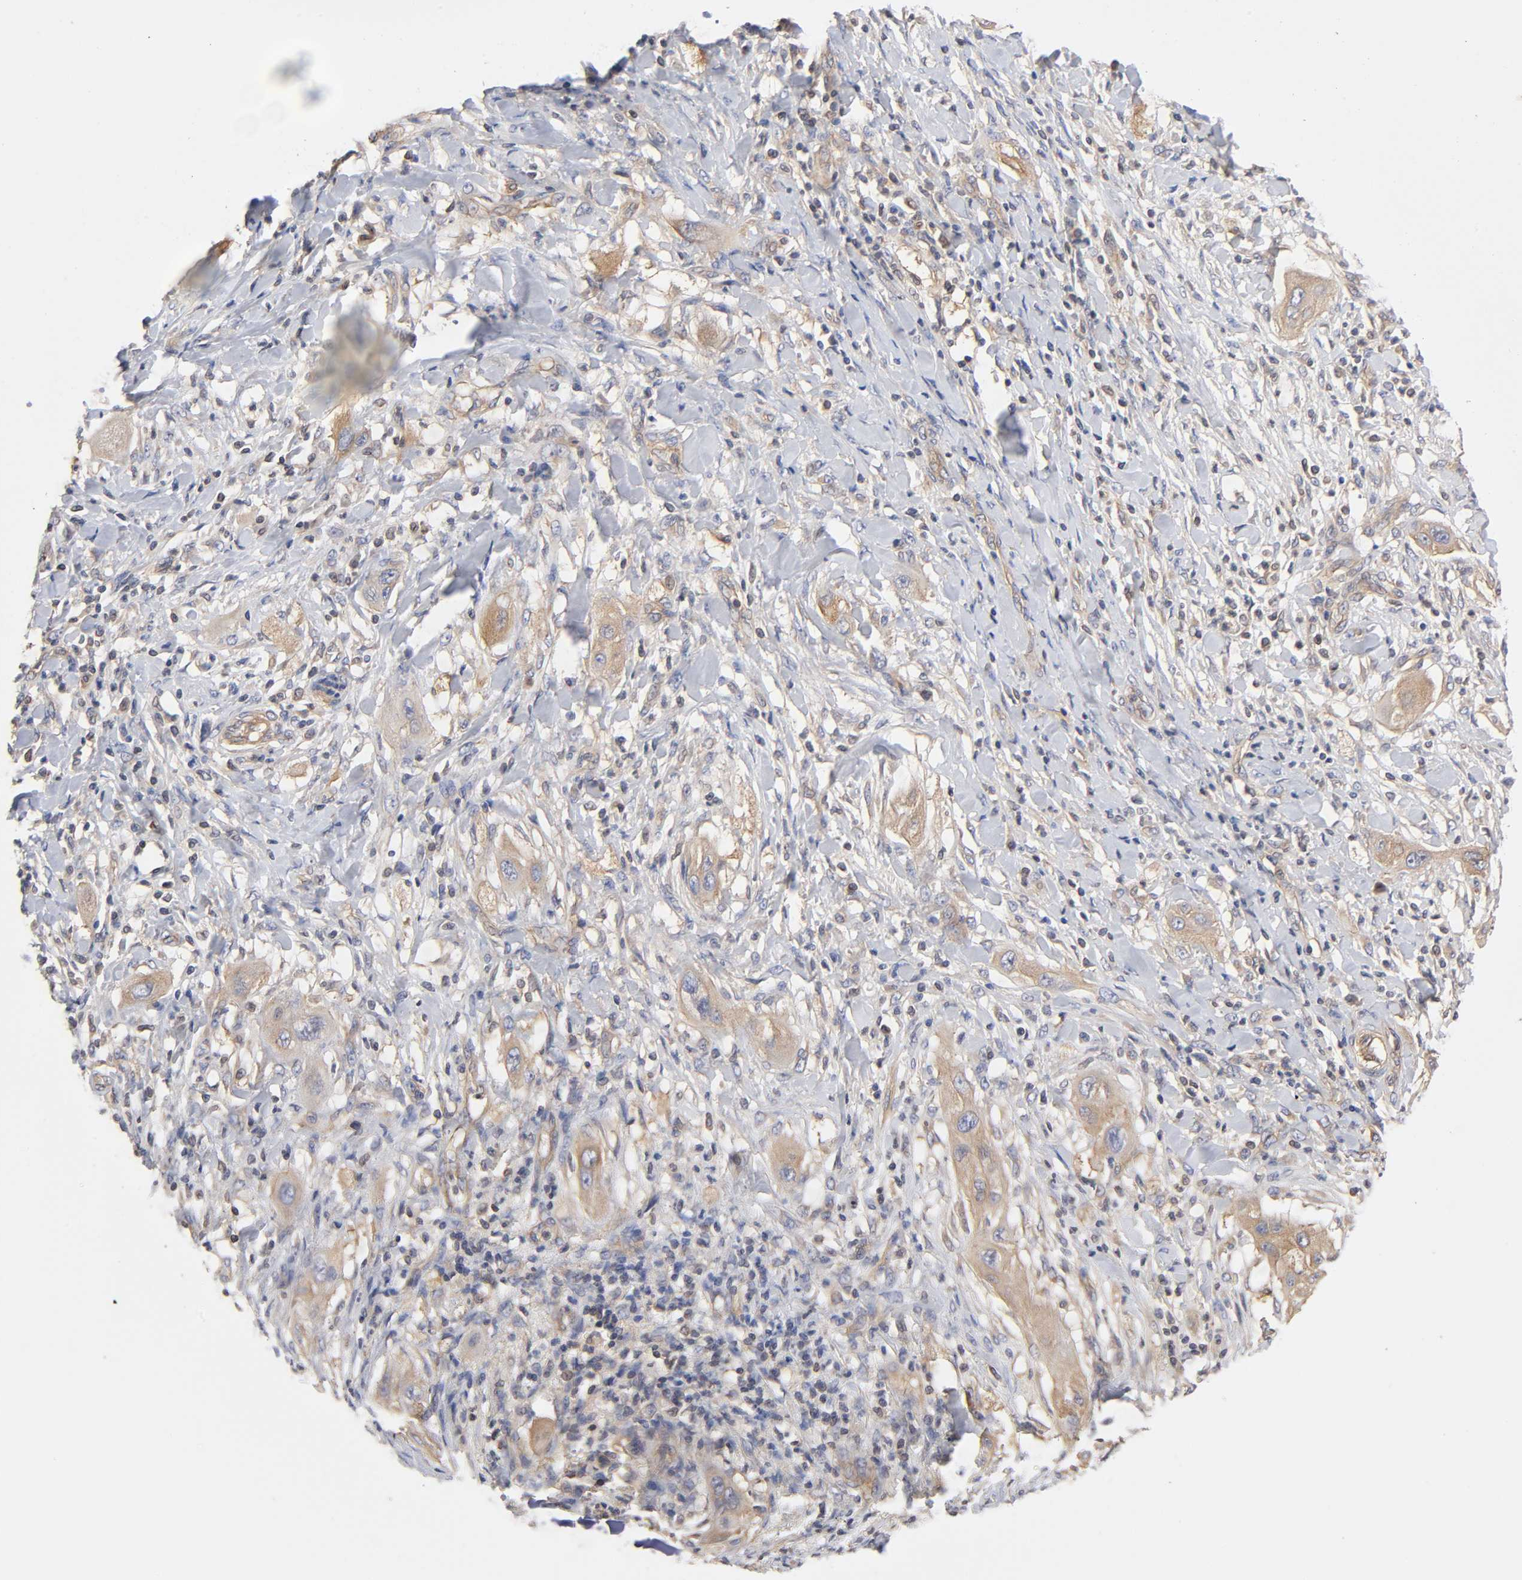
{"staining": {"intensity": "weak", "quantity": ">75%", "location": "nuclear"}, "tissue": "lung cancer", "cell_type": "Tumor cells", "image_type": "cancer", "snomed": [{"axis": "morphology", "description": "Squamous cell carcinoma, NOS"}, {"axis": "topography", "description": "Lung"}], "caption": "Weak nuclear protein positivity is present in about >75% of tumor cells in lung cancer.", "gene": "STRN3", "patient": {"sex": "female", "age": 47}}